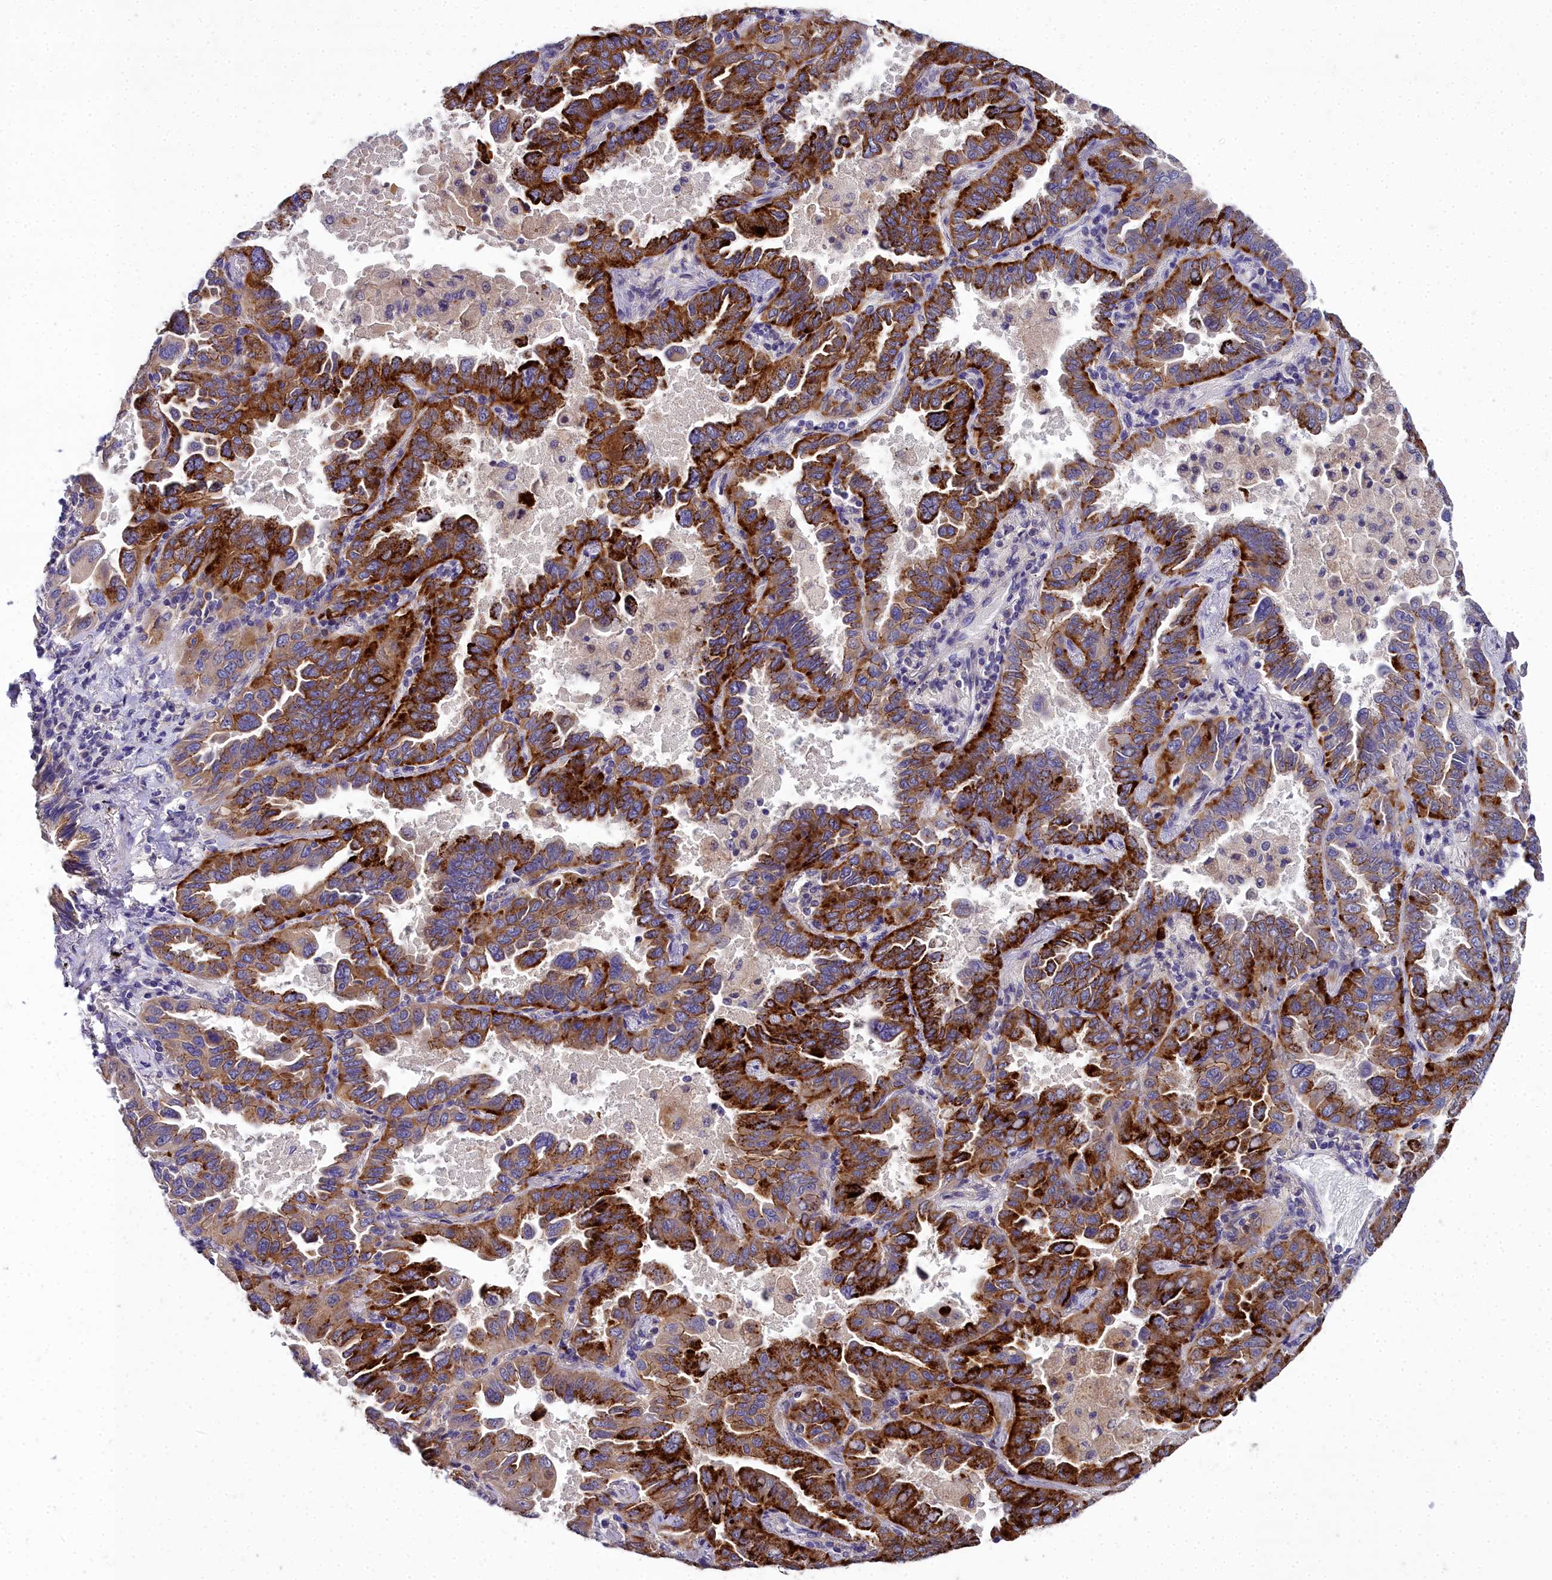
{"staining": {"intensity": "strong", "quantity": ">75%", "location": "cytoplasmic/membranous"}, "tissue": "lung cancer", "cell_type": "Tumor cells", "image_type": "cancer", "snomed": [{"axis": "morphology", "description": "Adenocarcinoma, NOS"}, {"axis": "topography", "description": "Lung"}], "caption": "Adenocarcinoma (lung) stained for a protein displays strong cytoplasmic/membranous positivity in tumor cells.", "gene": "NT5M", "patient": {"sex": "male", "age": 64}}